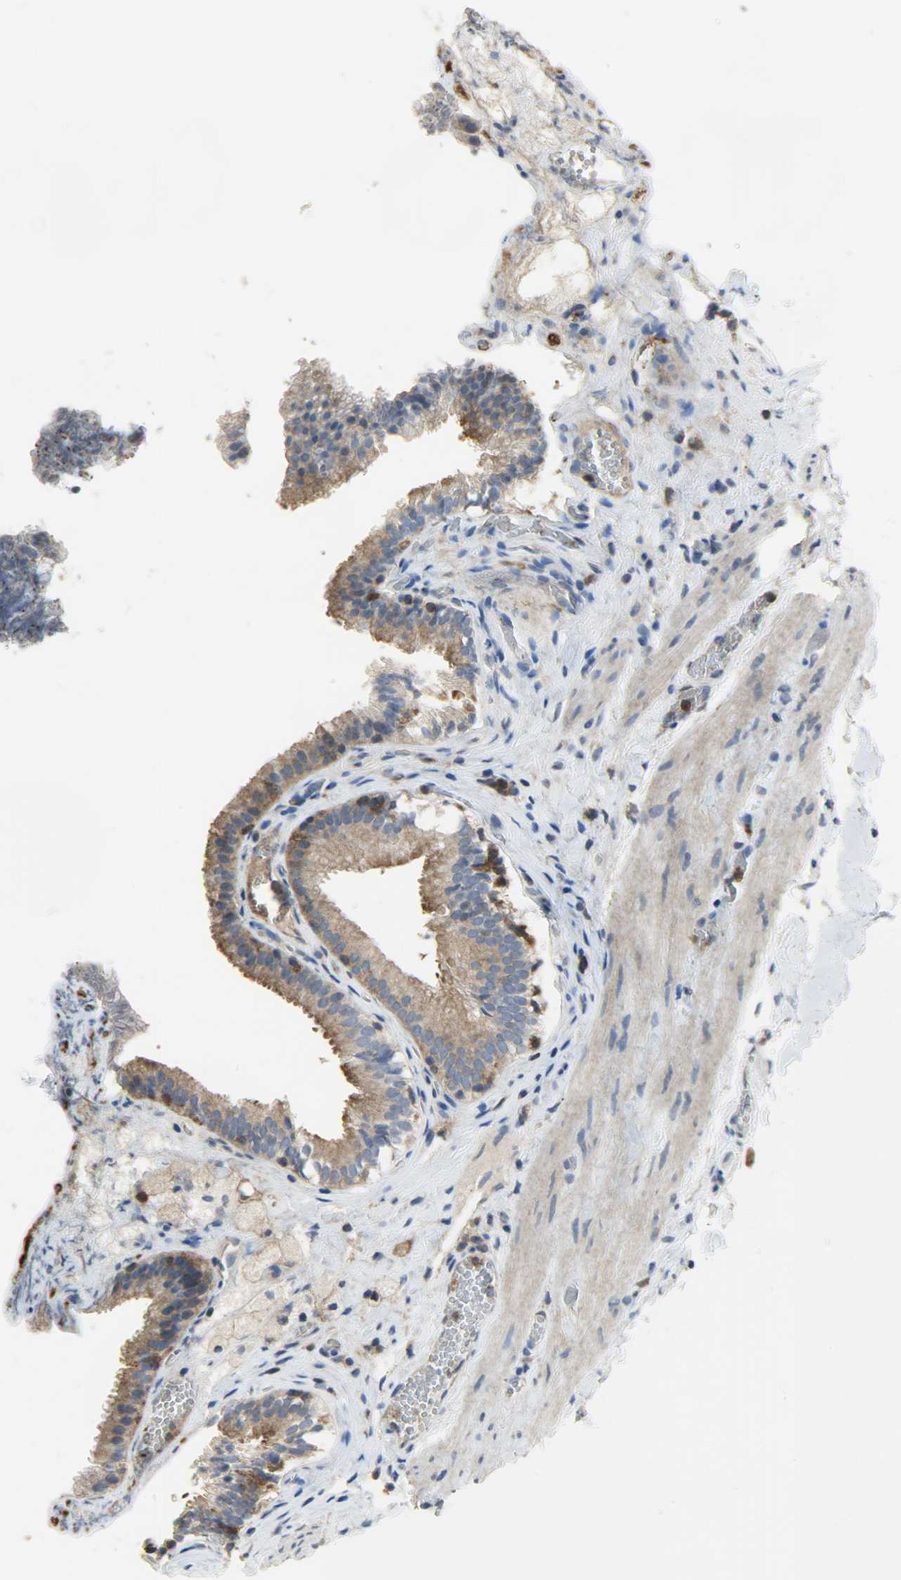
{"staining": {"intensity": "moderate", "quantity": ">75%", "location": "cytoplasmic/membranous"}, "tissue": "gallbladder", "cell_type": "Glandular cells", "image_type": "normal", "snomed": [{"axis": "morphology", "description": "Normal tissue, NOS"}, {"axis": "topography", "description": "Gallbladder"}], "caption": "Immunohistochemical staining of normal gallbladder exhibits >75% levels of moderate cytoplasmic/membranous protein expression in about >75% of glandular cells.", "gene": "TRIM21", "patient": {"sex": "female", "age": 24}}